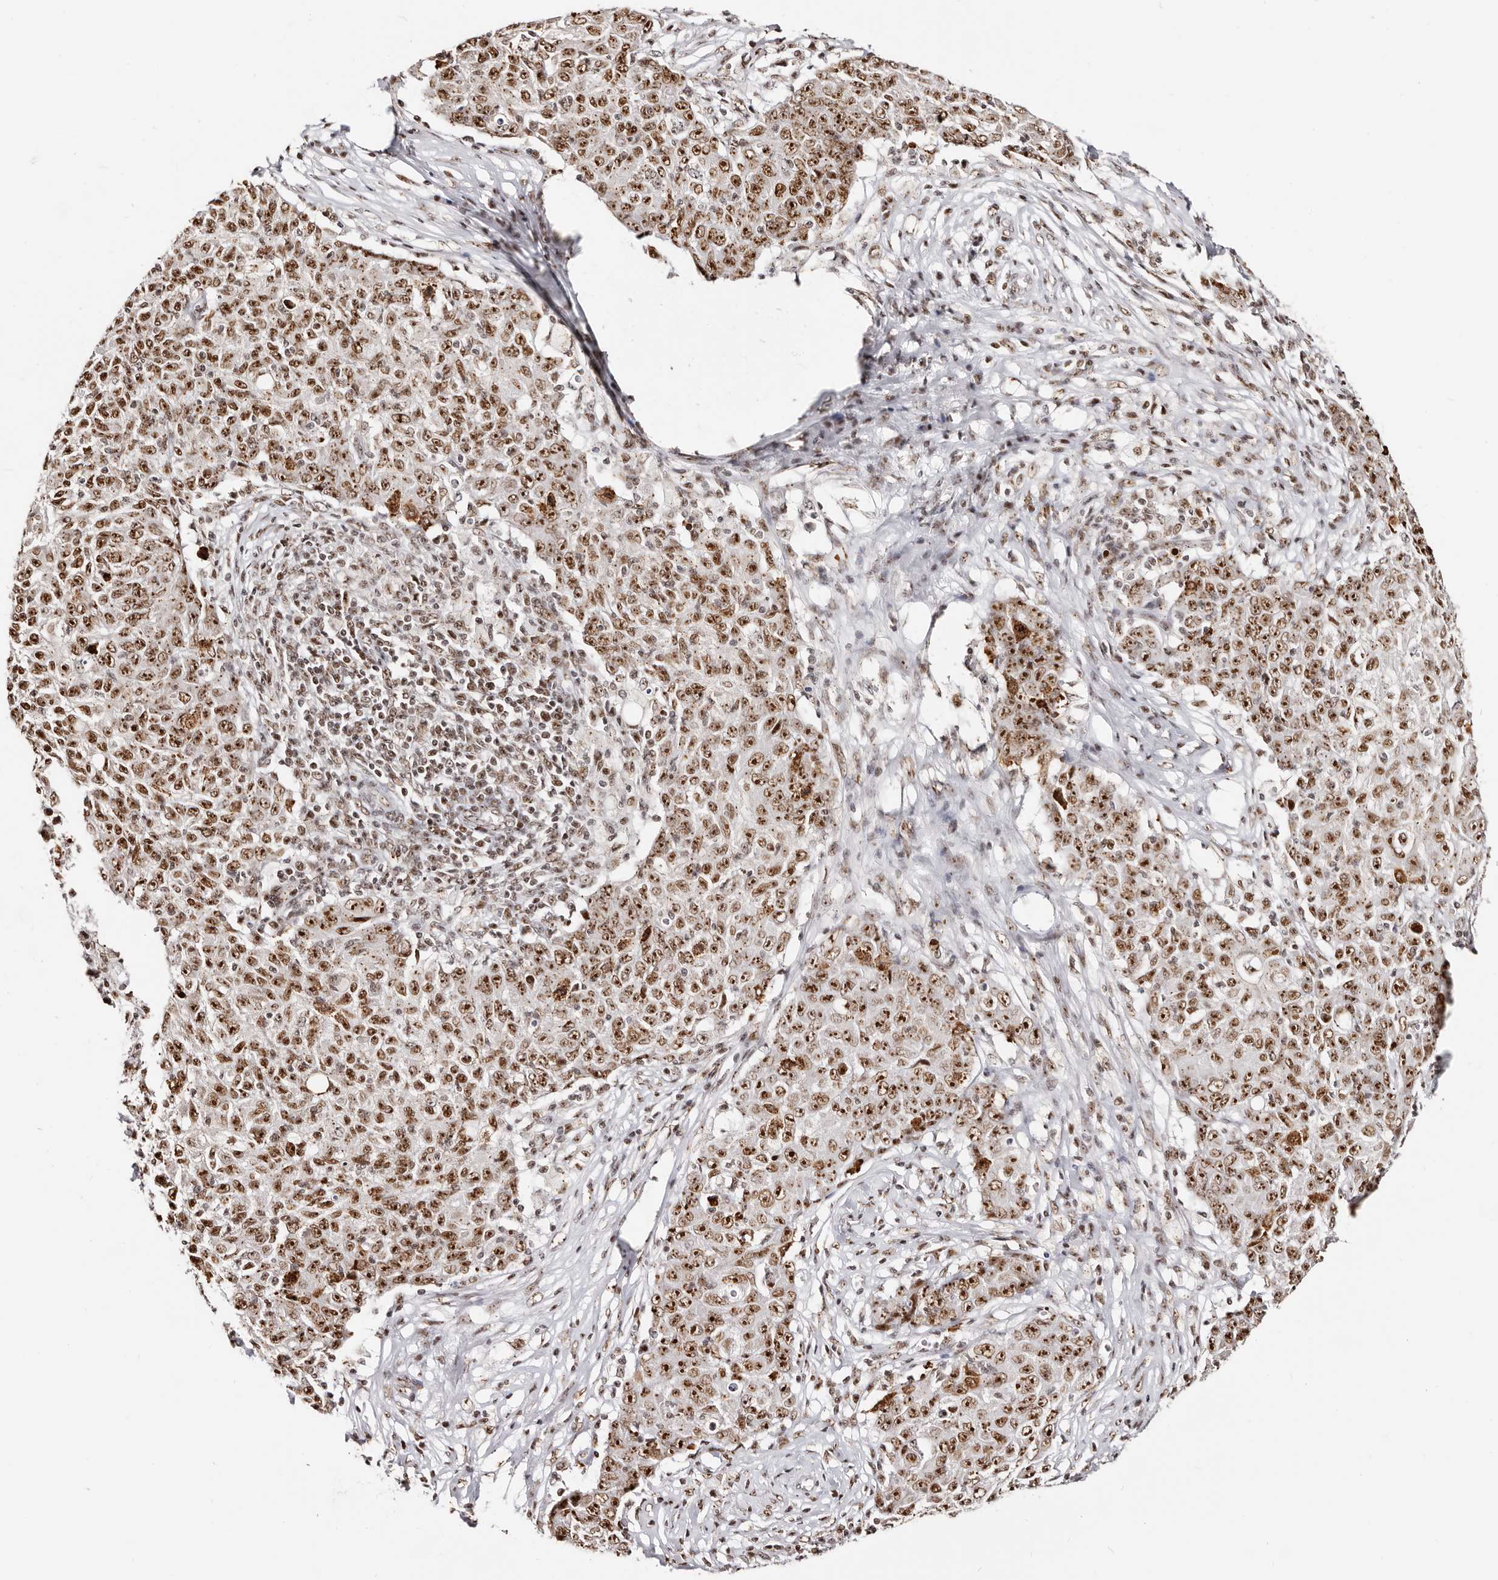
{"staining": {"intensity": "strong", "quantity": ">75%", "location": "nuclear"}, "tissue": "ovarian cancer", "cell_type": "Tumor cells", "image_type": "cancer", "snomed": [{"axis": "morphology", "description": "Carcinoma, endometroid"}, {"axis": "topography", "description": "Ovary"}], "caption": "Ovarian endometroid carcinoma stained with immunohistochemistry shows strong nuclear expression in approximately >75% of tumor cells. The staining was performed using DAB (3,3'-diaminobenzidine) to visualize the protein expression in brown, while the nuclei were stained in blue with hematoxylin (Magnification: 20x).", "gene": "IQGAP3", "patient": {"sex": "female", "age": 42}}